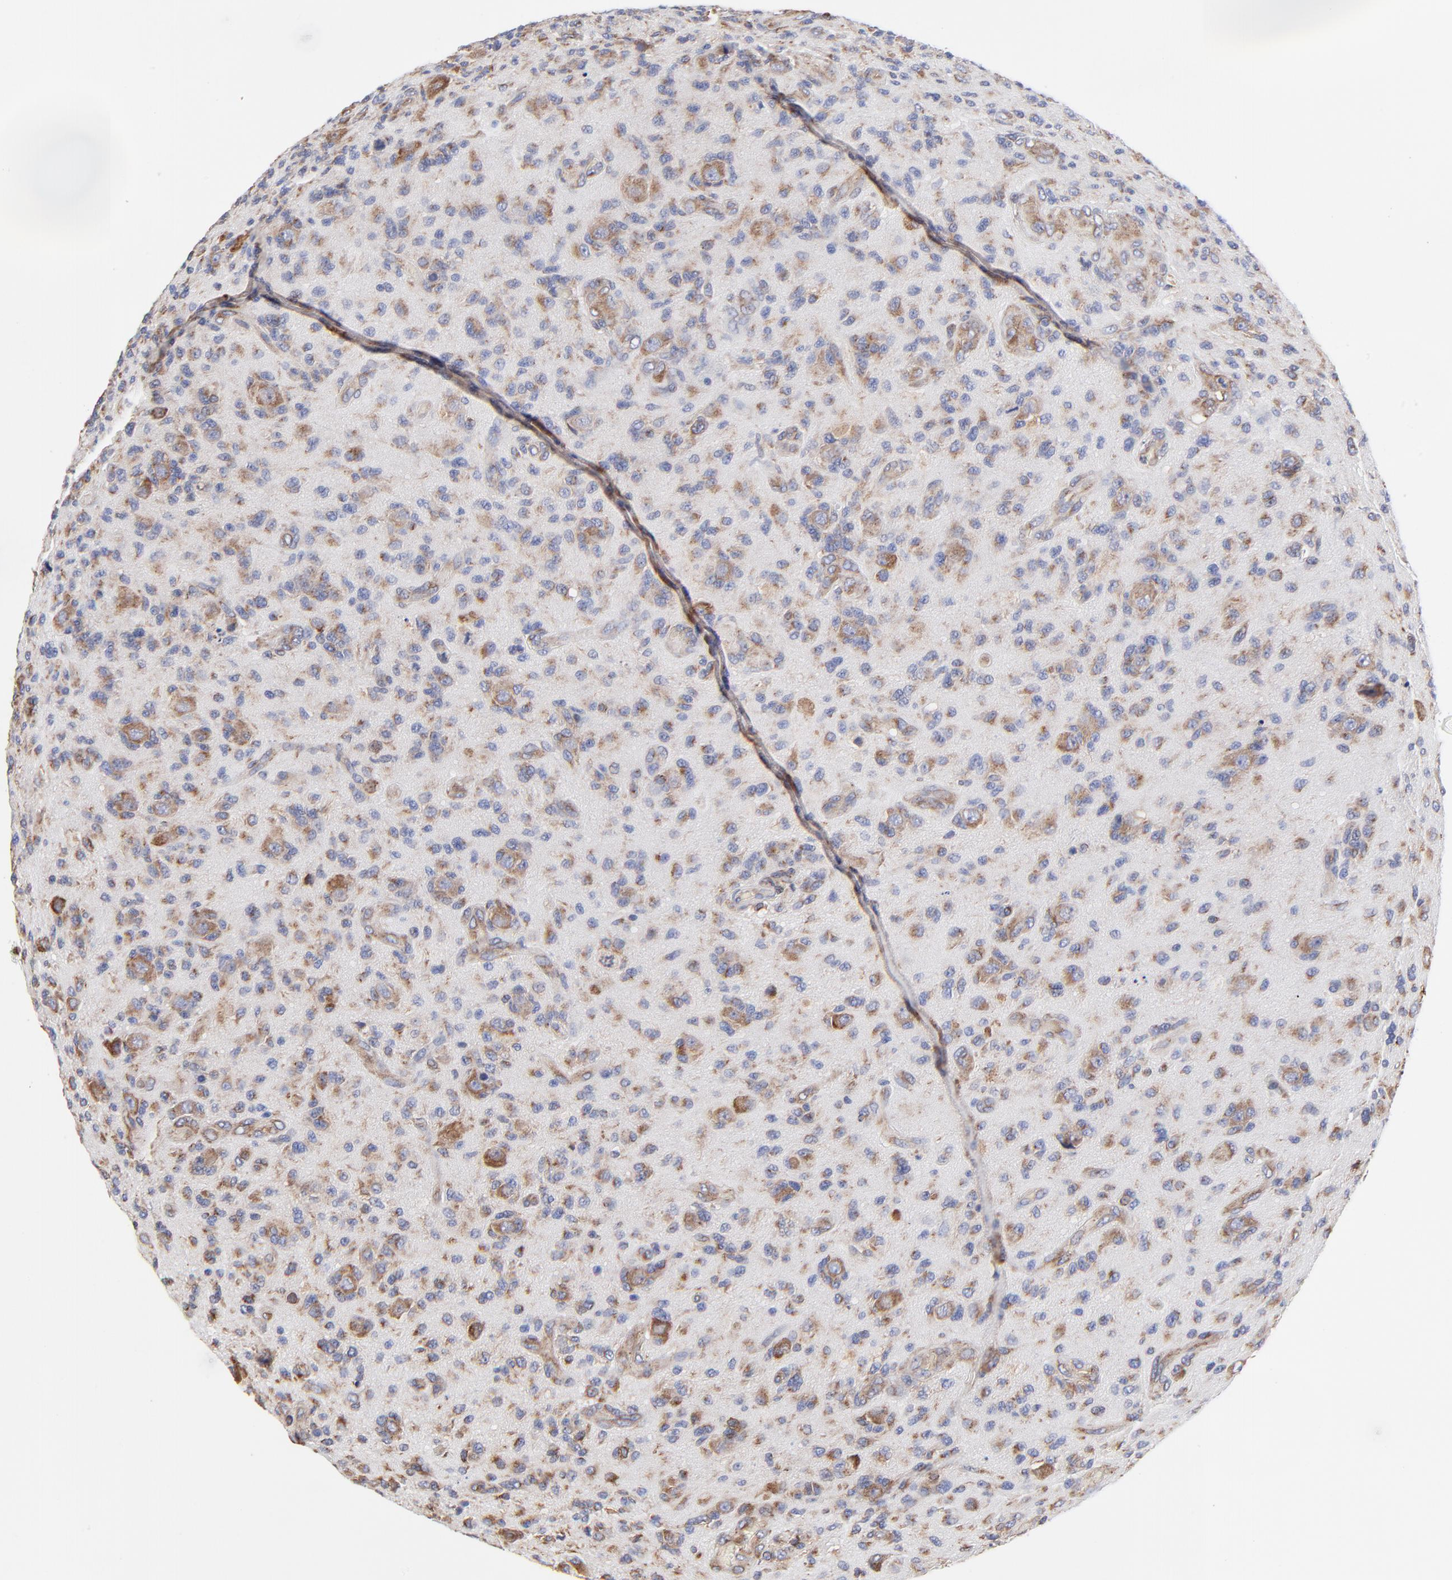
{"staining": {"intensity": "weak", "quantity": "25%-75%", "location": "cytoplasmic/membranous"}, "tissue": "glioma", "cell_type": "Tumor cells", "image_type": "cancer", "snomed": [{"axis": "morphology", "description": "Glioma, malignant, High grade"}, {"axis": "topography", "description": "Brain"}], "caption": "The micrograph displays immunohistochemical staining of malignant glioma (high-grade). There is weak cytoplasmic/membranous staining is seen in approximately 25%-75% of tumor cells. (DAB IHC with brightfield microscopy, high magnification).", "gene": "LMAN1", "patient": {"sex": "male", "age": 36}}